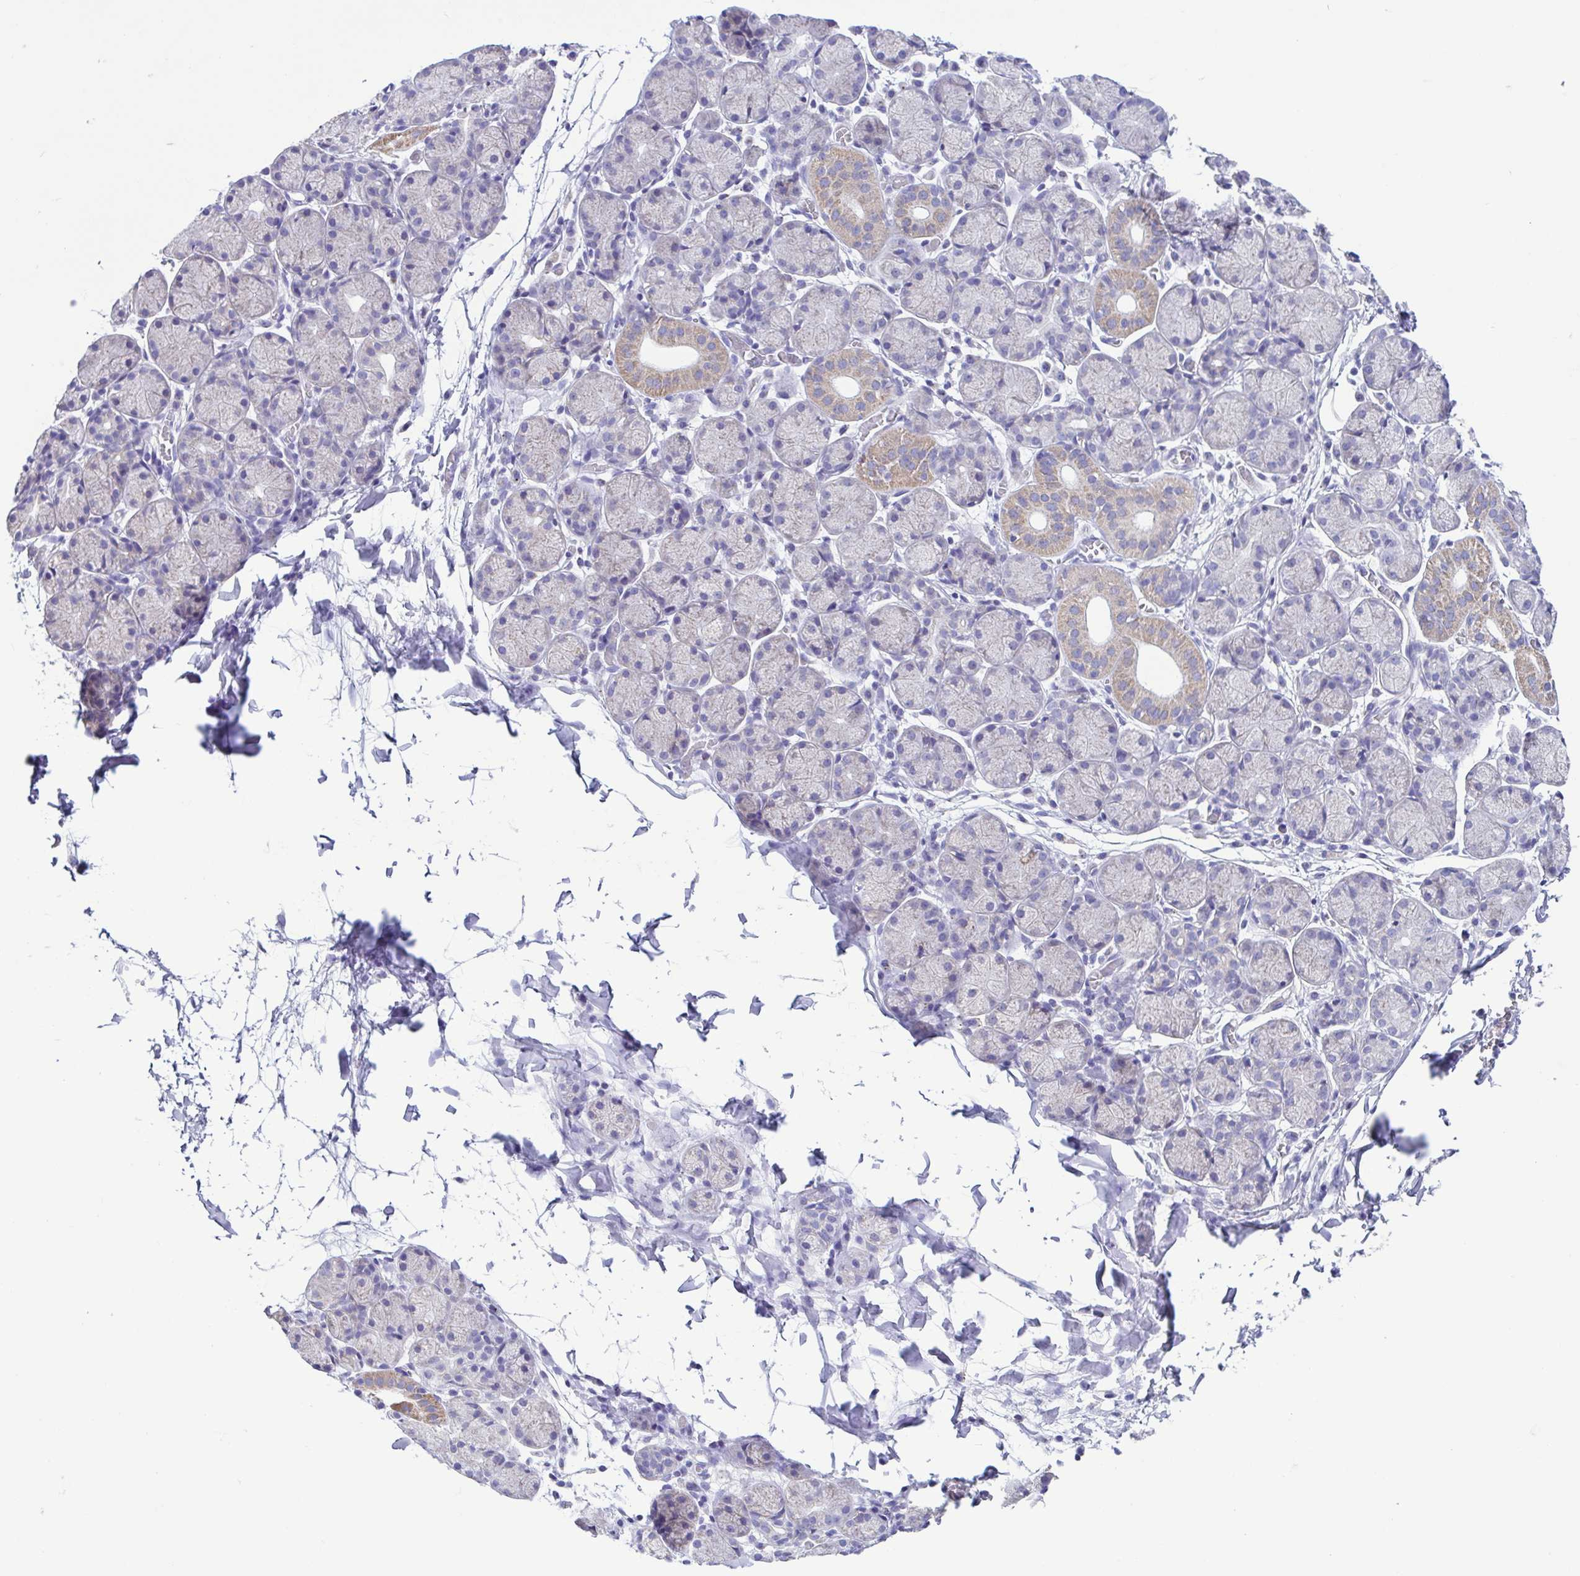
{"staining": {"intensity": "moderate", "quantity": "<25%", "location": "cytoplasmic/membranous"}, "tissue": "salivary gland", "cell_type": "Glandular cells", "image_type": "normal", "snomed": [{"axis": "morphology", "description": "Normal tissue, NOS"}, {"axis": "topography", "description": "Salivary gland"}], "caption": "This is a micrograph of immunohistochemistry staining of normal salivary gland, which shows moderate expression in the cytoplasmic/membranous of glandular cells.", "gene": "ACTRT3", "patient": {"sex": "female", "age": 24}}